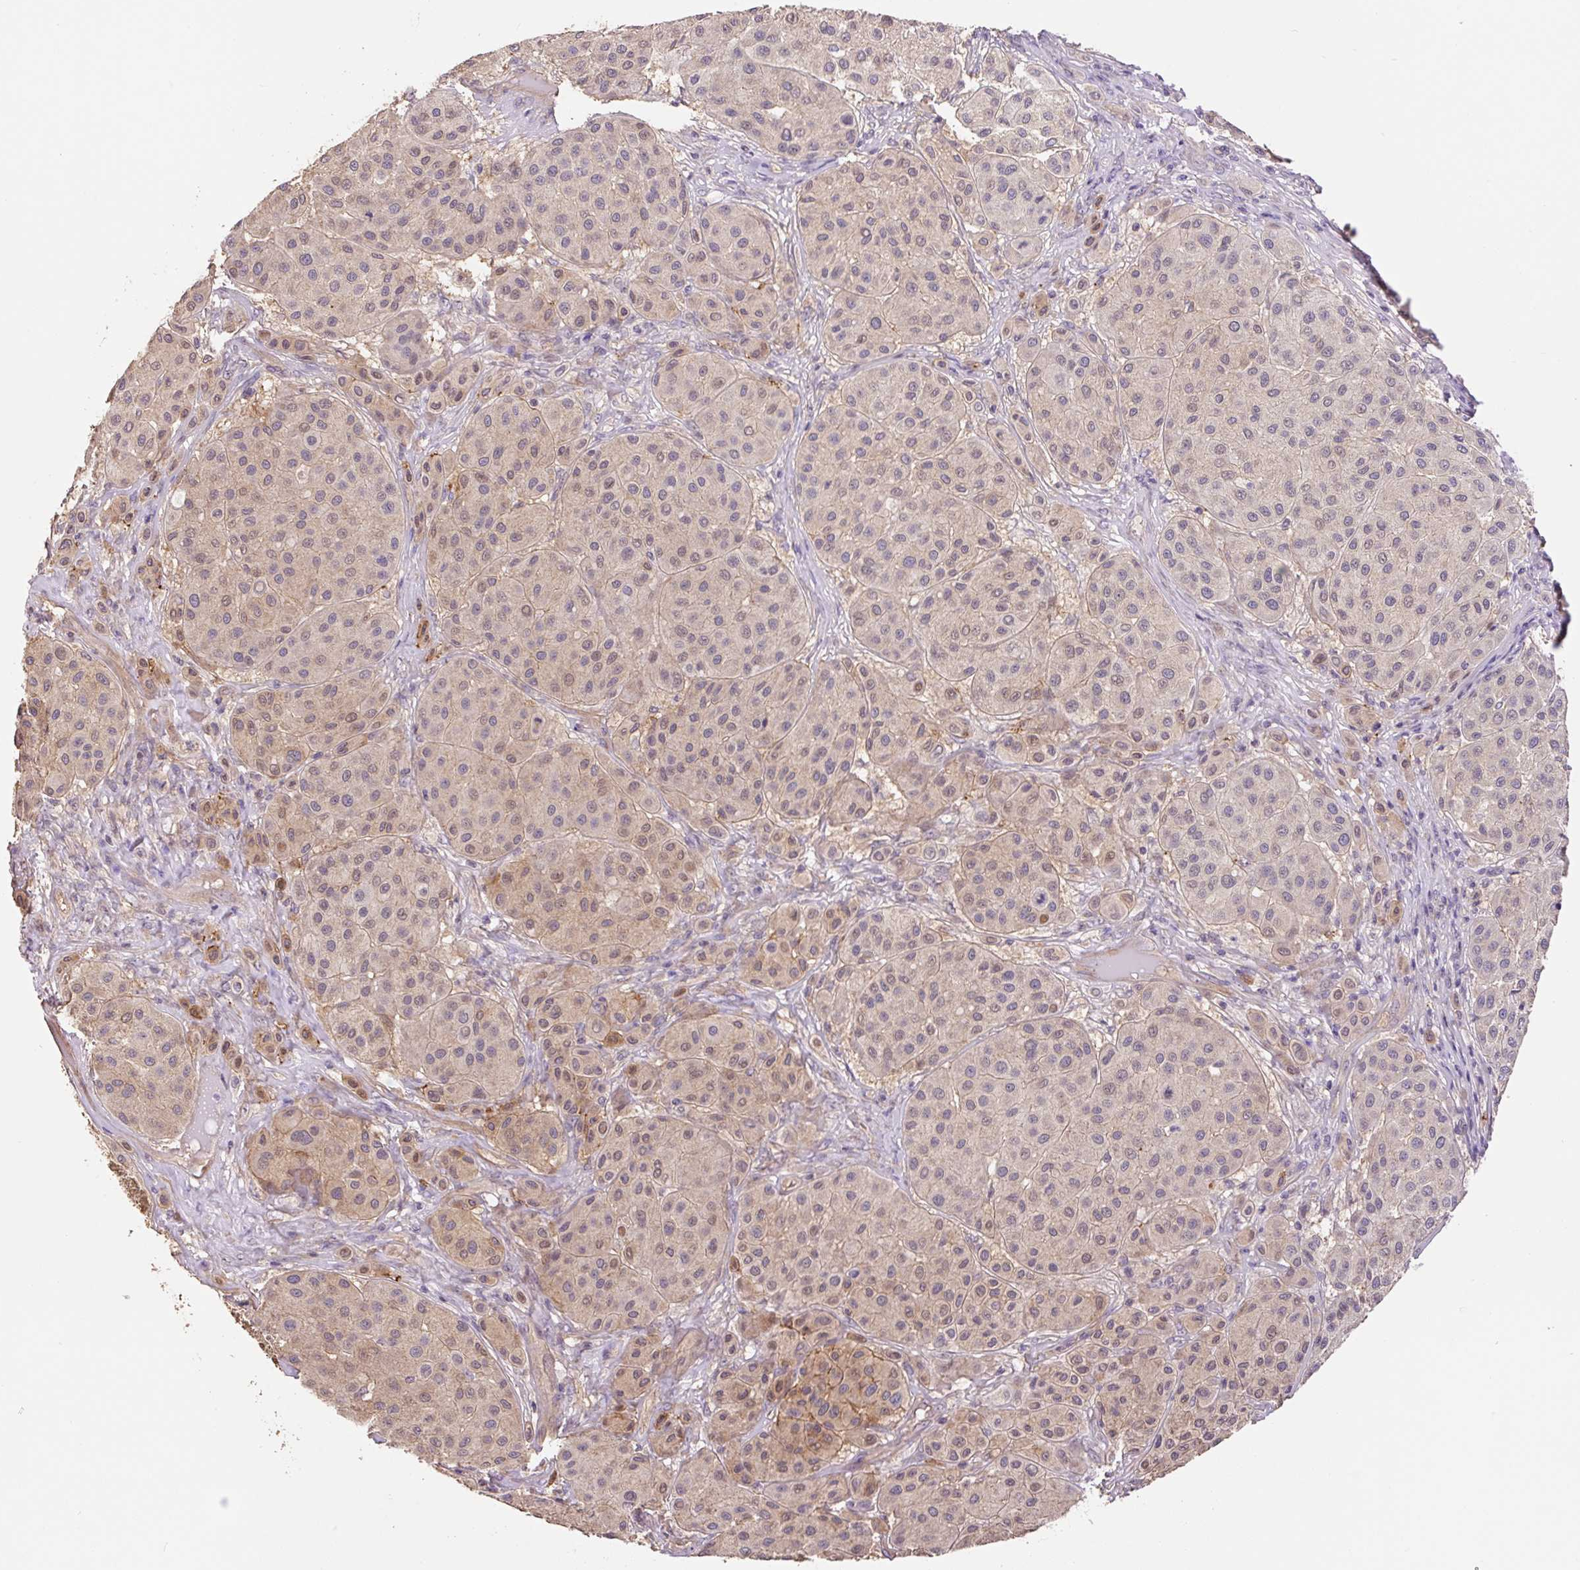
{"staining": {"intensity": "weak", "quantity": "<25%", "location": "cytoplasmic/membranous"}, "tissue": "melanoma", "cell_type": "Tumor cells", "image_type": "cancer", "snomed": [{"axis": "morphology", "description": "Malignant melanoma, Metastatic site"}, {"axis": "topography", "description": "Smooth muscle"}], "caption": "IHC of human malignant melanoma (metastatic site) exhibits no positivity in tumor cells.", "gene": "COX8A", "patient": {"sex": "male", "age": 41}}